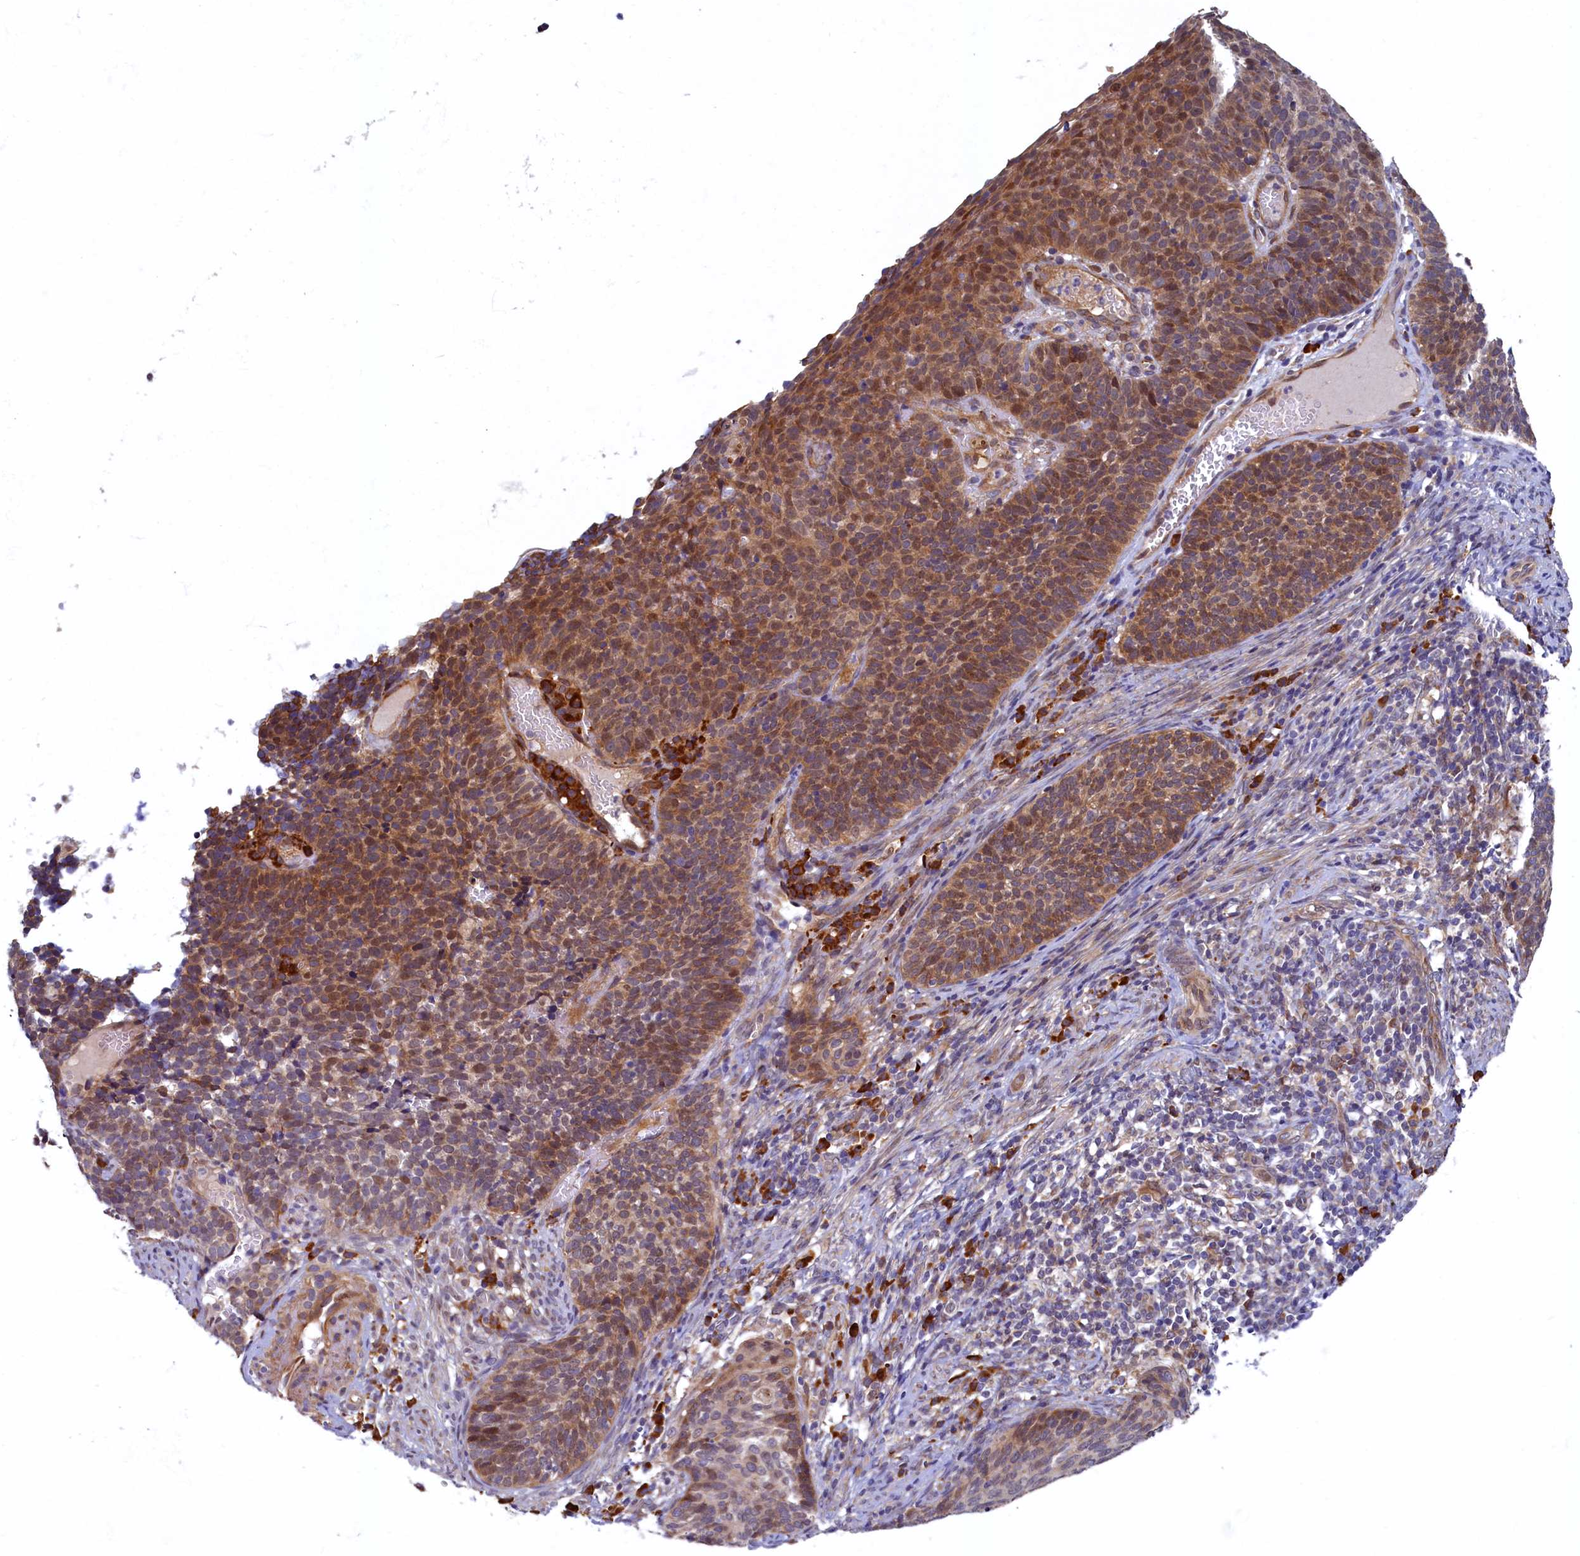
{"staining": {"intensity": "moderate", "quantity": ">75%", "location": "cytoplasmic/membranous,nuclear"}, "tissue": "cervical cancer", "cell_type": "Tumor cells", "image_type": "cancer", "snomed": [{"axis": "morphology", "description": "Normal tissue, NOS"}, {"axis": "morphology", "description": "Squamous cell carcinoma, NOS"}, {"axis": "topography", "description": "Cervix"}], "caption": "This is an image of IHC staining of squamous cell carcinoma (cervical), which shows moderate positivity in the cytoplasmic/membranous and nuclear of tumor cells.", "gene": "SLC16A14", "patient": {"sex": "female", "age": 39}}